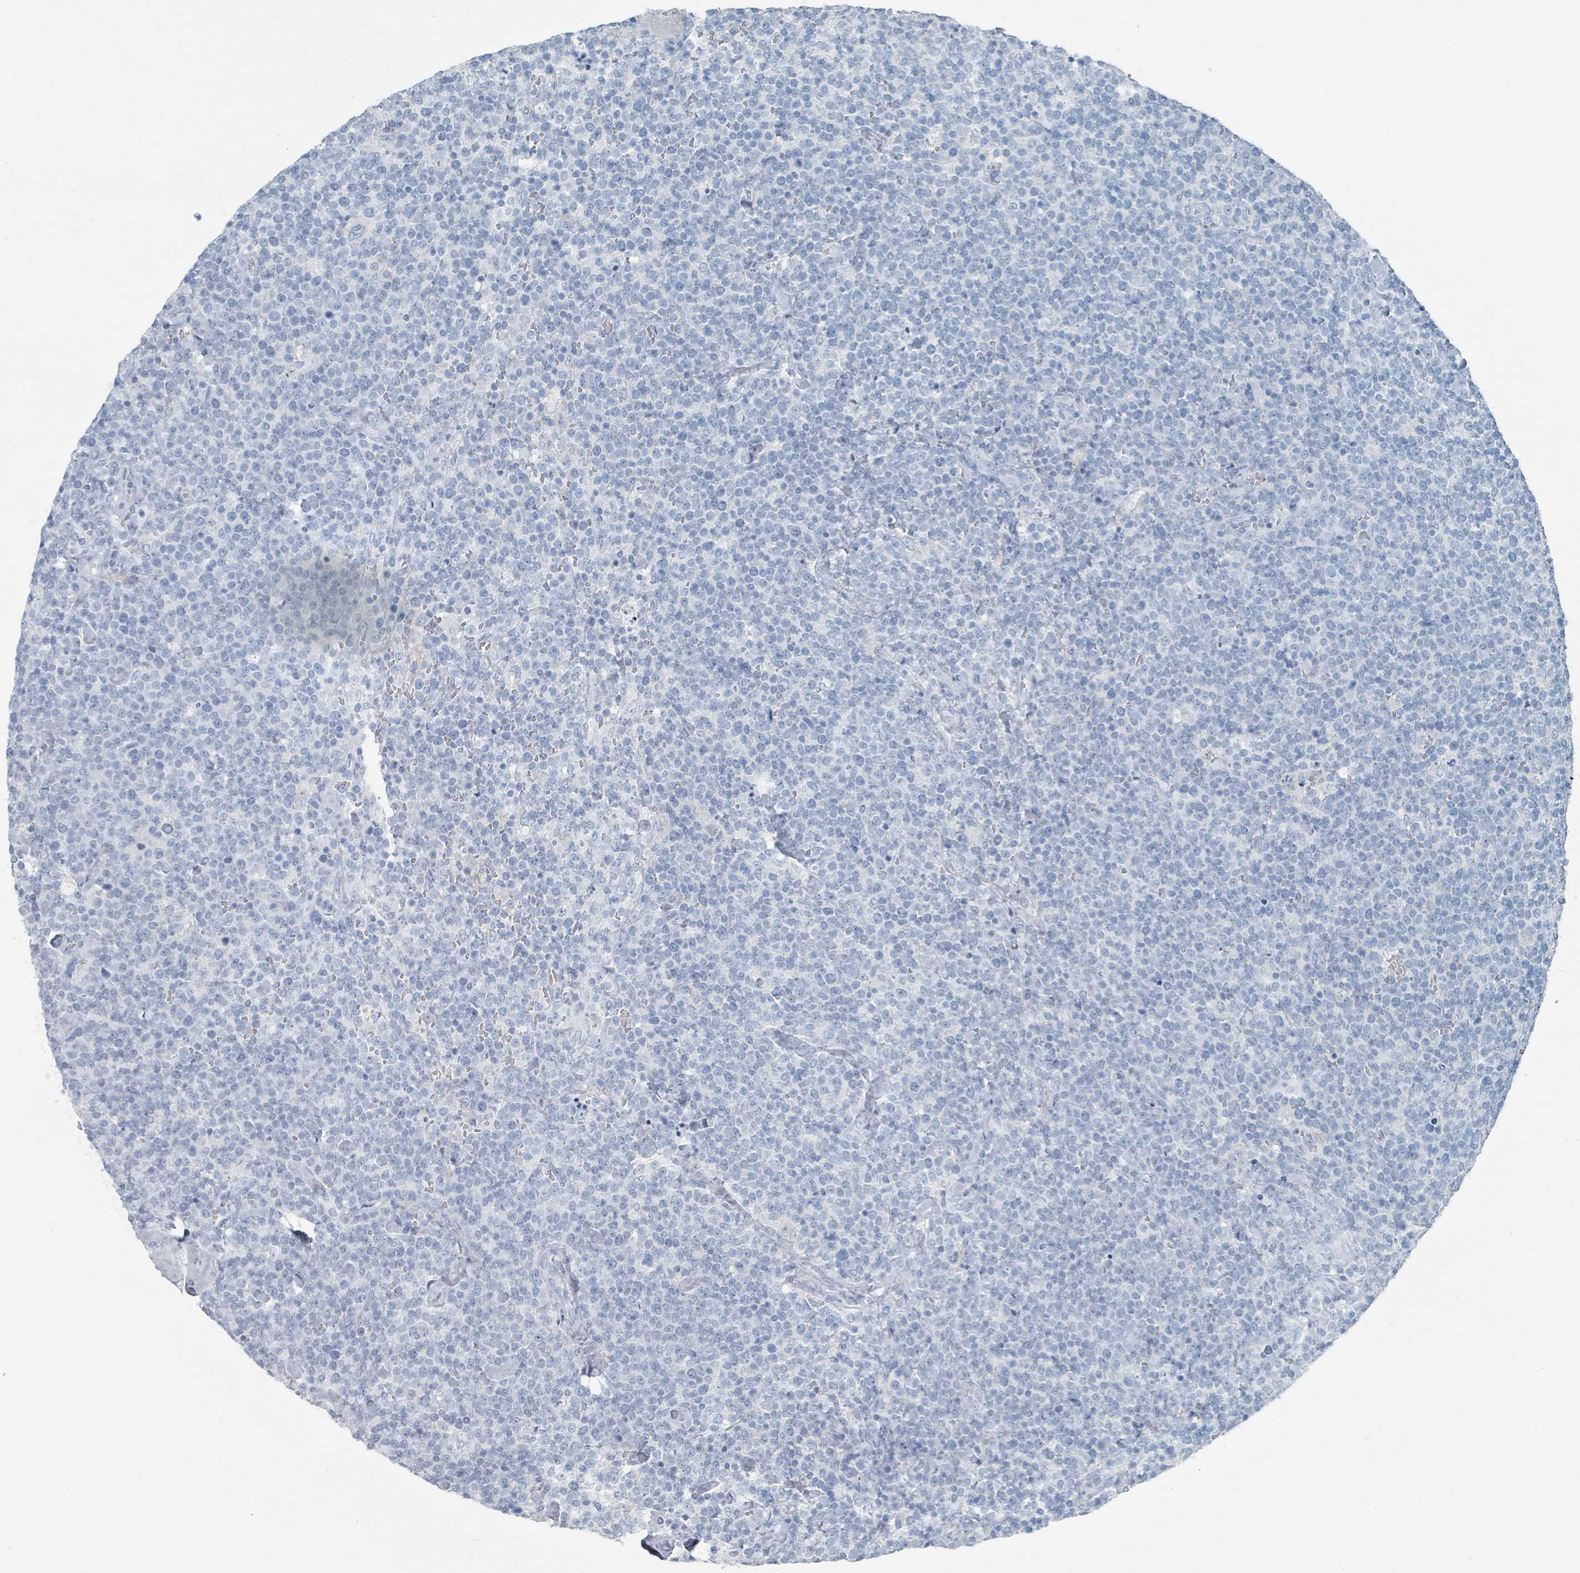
{"staining": {"intensity": "negative", "quantity": "none", "location": "none"}, "tissue": "lymphoma", "cell_type": "Tumor cells", "image_type": "cancer", "snomed": [{"axis": "morphology", "description": "Malignant lymphoma, non-Hodgkin's type, High grade"}, {"axis": "topography", "description": "Lymph node"}], "caption": "IHC of human lymphoma shows no positivity in tumor cells.", "gene": "GAMT", "patient": {"sex": "male", "age": 61}}